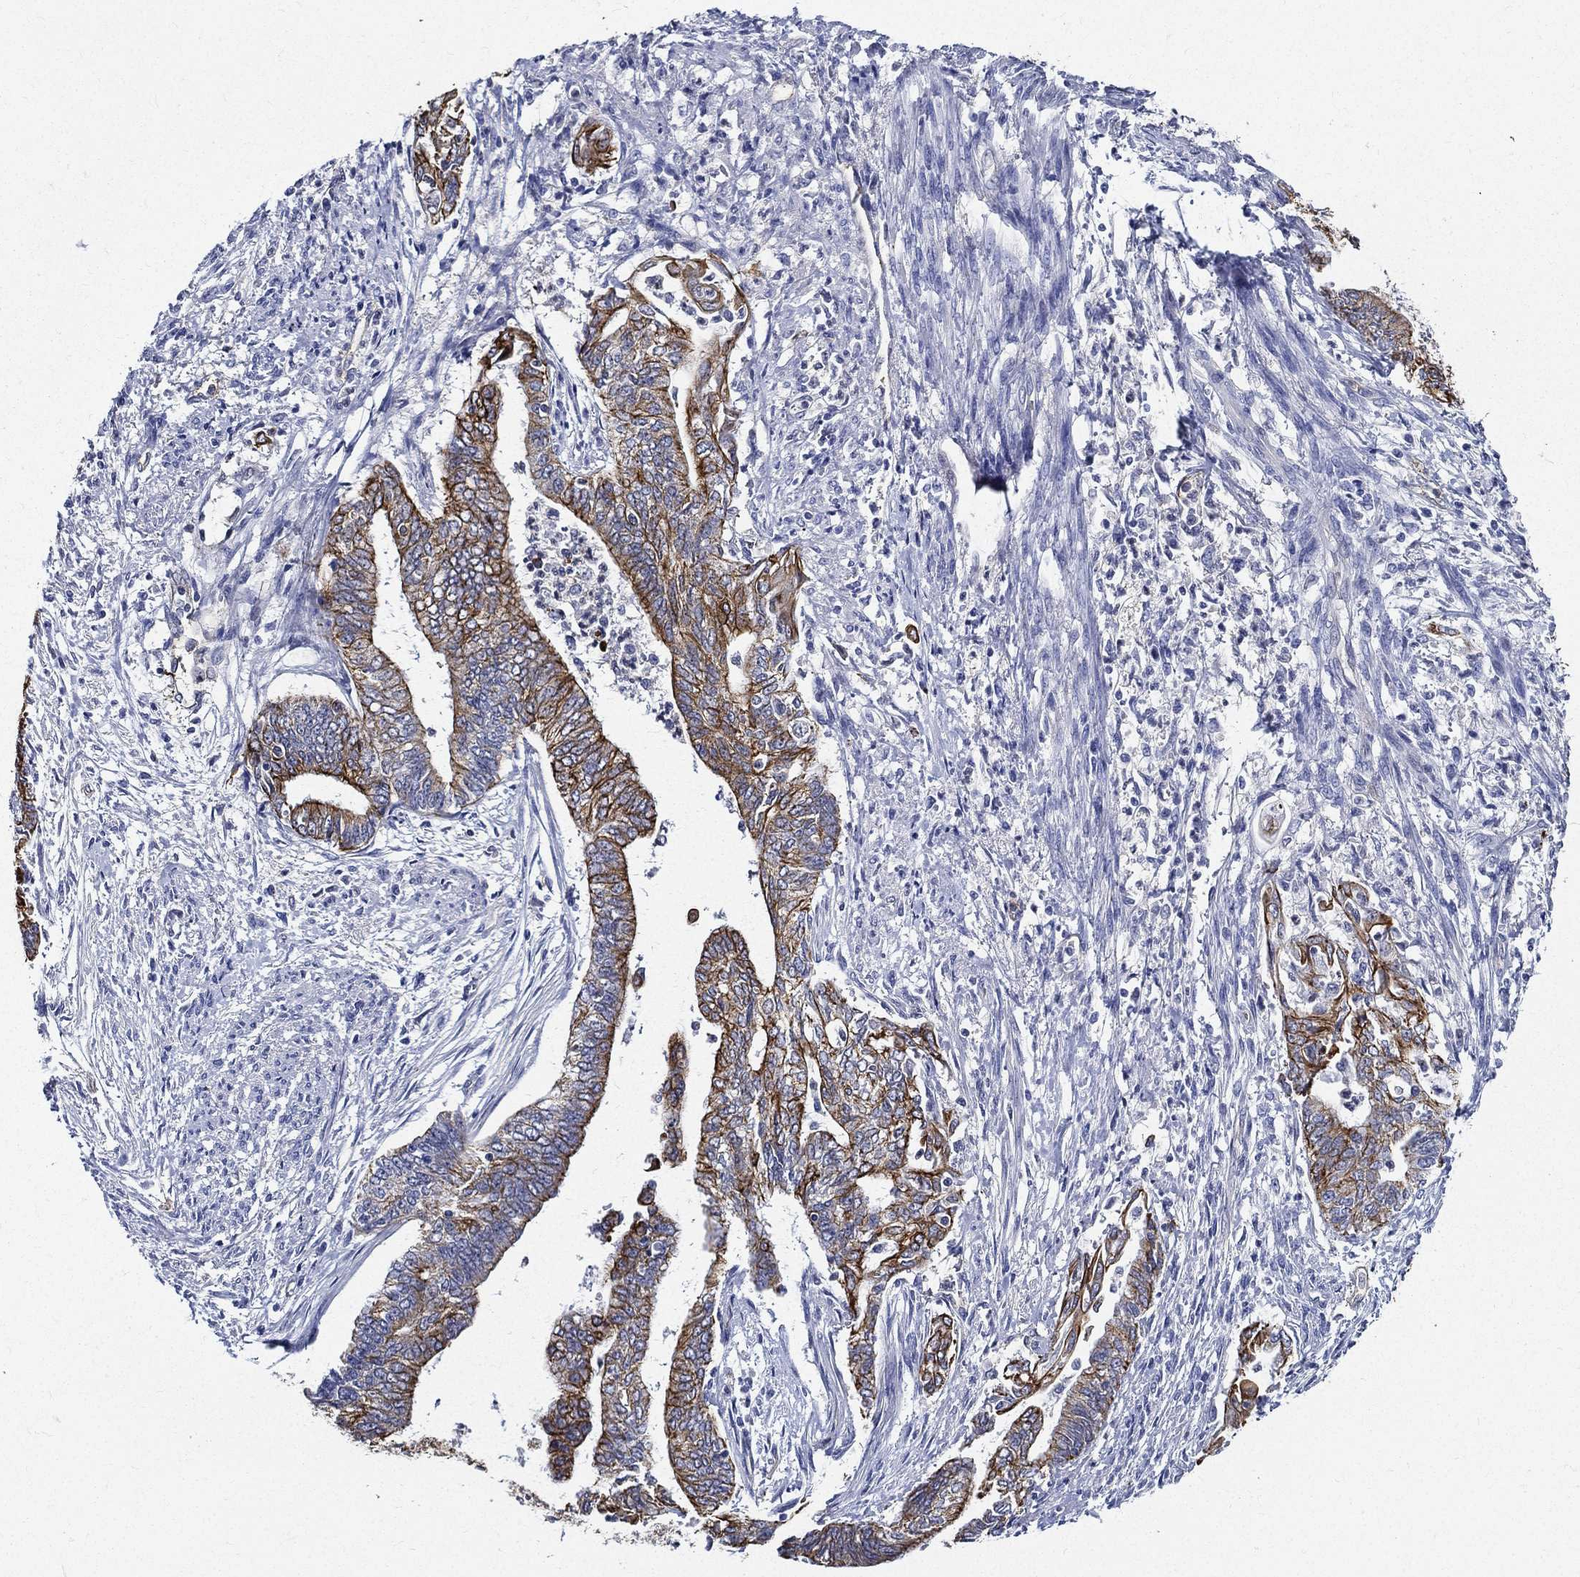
{"staining": {"intensity": "strong", "quantity": "25%-75%", "location": "cytoplasmic/membranous"}, "tissue": "endometrial cancer", "cell_type": "Tumor cells", "image_type": "cancer", "snomed": [{"axis": "morphology", "description": "Adenocarcinoma, NOS"}, {"axis": "topography", "description": "Endometrium"}], "caption": "A brown stain highlights strong cytoplasmic/membranous staining of a protein in human adenocarcinoma (endometrial) tumor cells.", "gene": "NEDD9", "patient": {"sex": "female", "age": 65}}